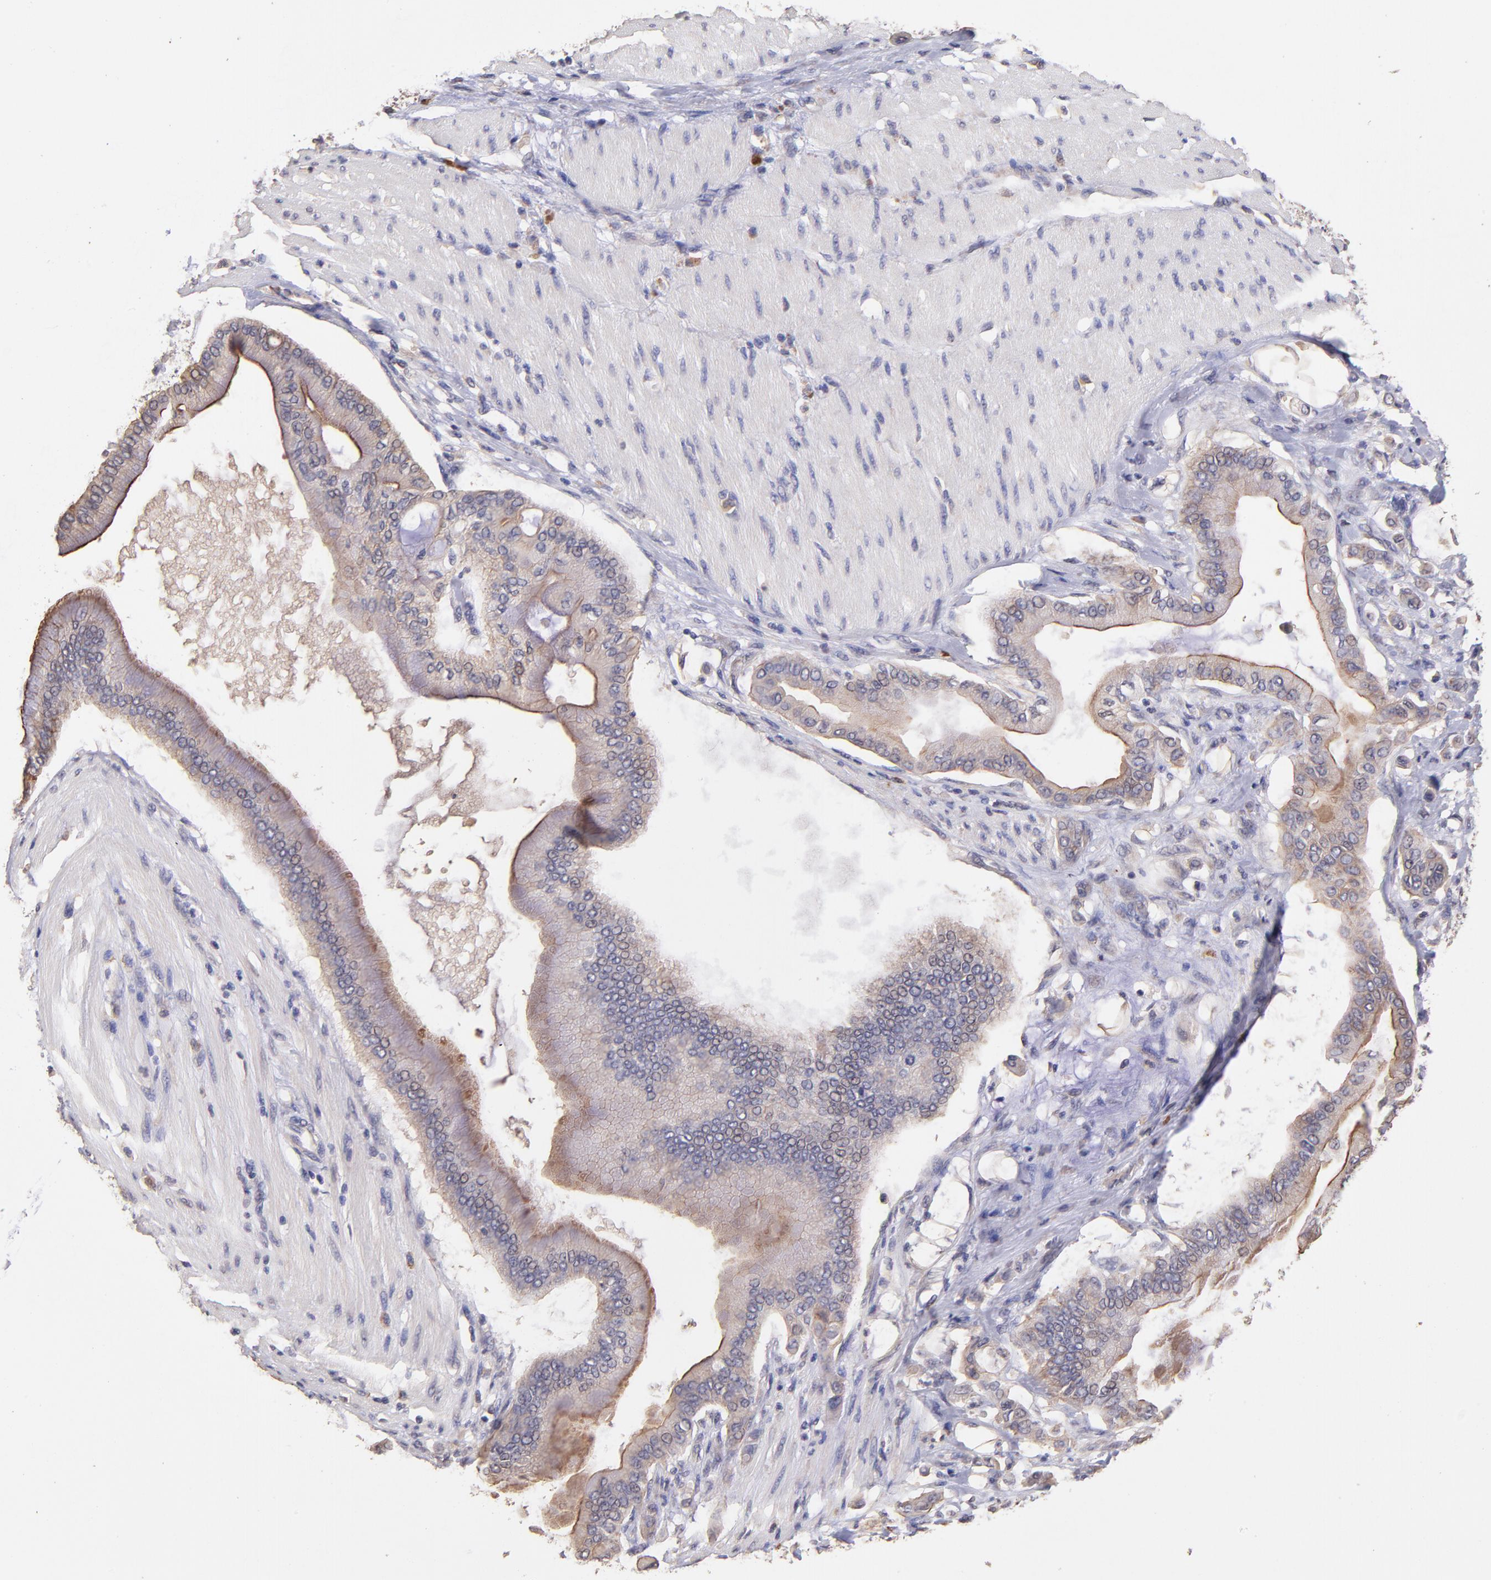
{"staining": {"intensity": "weak", "quantity": ">75%", "location": "cytoplasmic/membranous"}, "tissue": "pancreatic cancer", "cell_type": "Tumor cells", "image_type": "cancer", "snomed": [{"axis": "morphology", "description": "Adenocarcinoma, NOS"}, {"axis": "morphology", "description": "Adenocarcinoma, metastatic, NOS"}, {"axis": "topography", "description": "Lymph node"}, {"axis": "topography", "description": "Pancreas"}, {"axis": "topography", "description": "Duodenum"}], "caption": "The immunohistochemical stain highlights weak cytoplasmic/membranous positivity in tumor cells of pancreatic cancer tissue.", "gene": "RNASEL", "patient": {"sex": "female", "age": 64}}